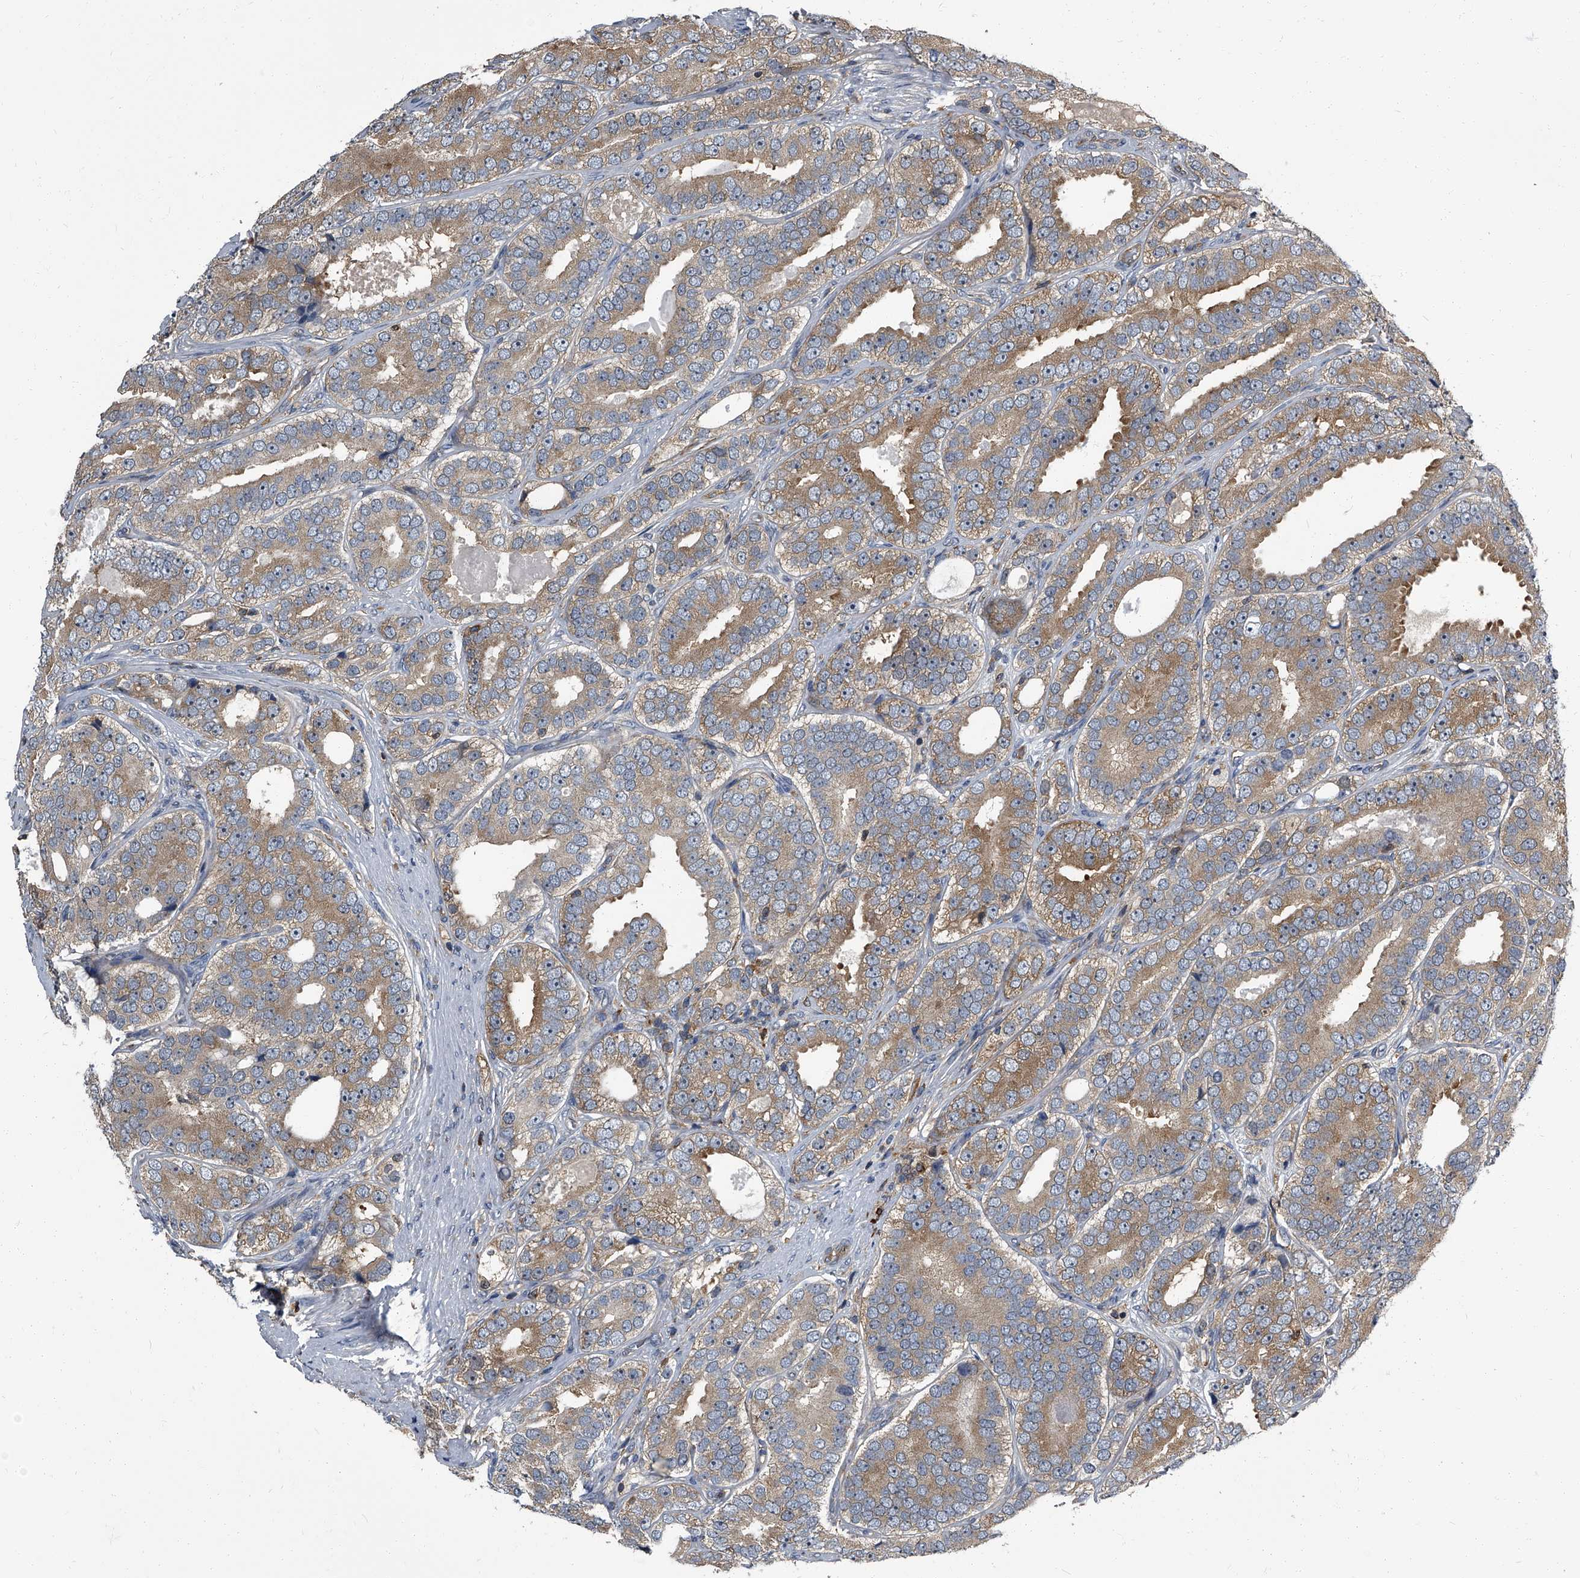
{"staining": {"intensity": "moderate", "quantity": ">75%", "location": "cytoplasmic/membranous"}, "tissue": "prostate cancer", "cell_type": "Tumor cells", "image_type": "cancer", "snomed": [{"axis": "morphology", "description": "Adenocarcinoma, High grade"}, {"axis": "topography", "description": "Prostate"}], "caption": "A brown stain labels moderate cytoplasmic/membranous expression of a protein in prostate cancer tumor cells.", "gene": "CDV3", "patient": {"sex": "male", "age": 56}}